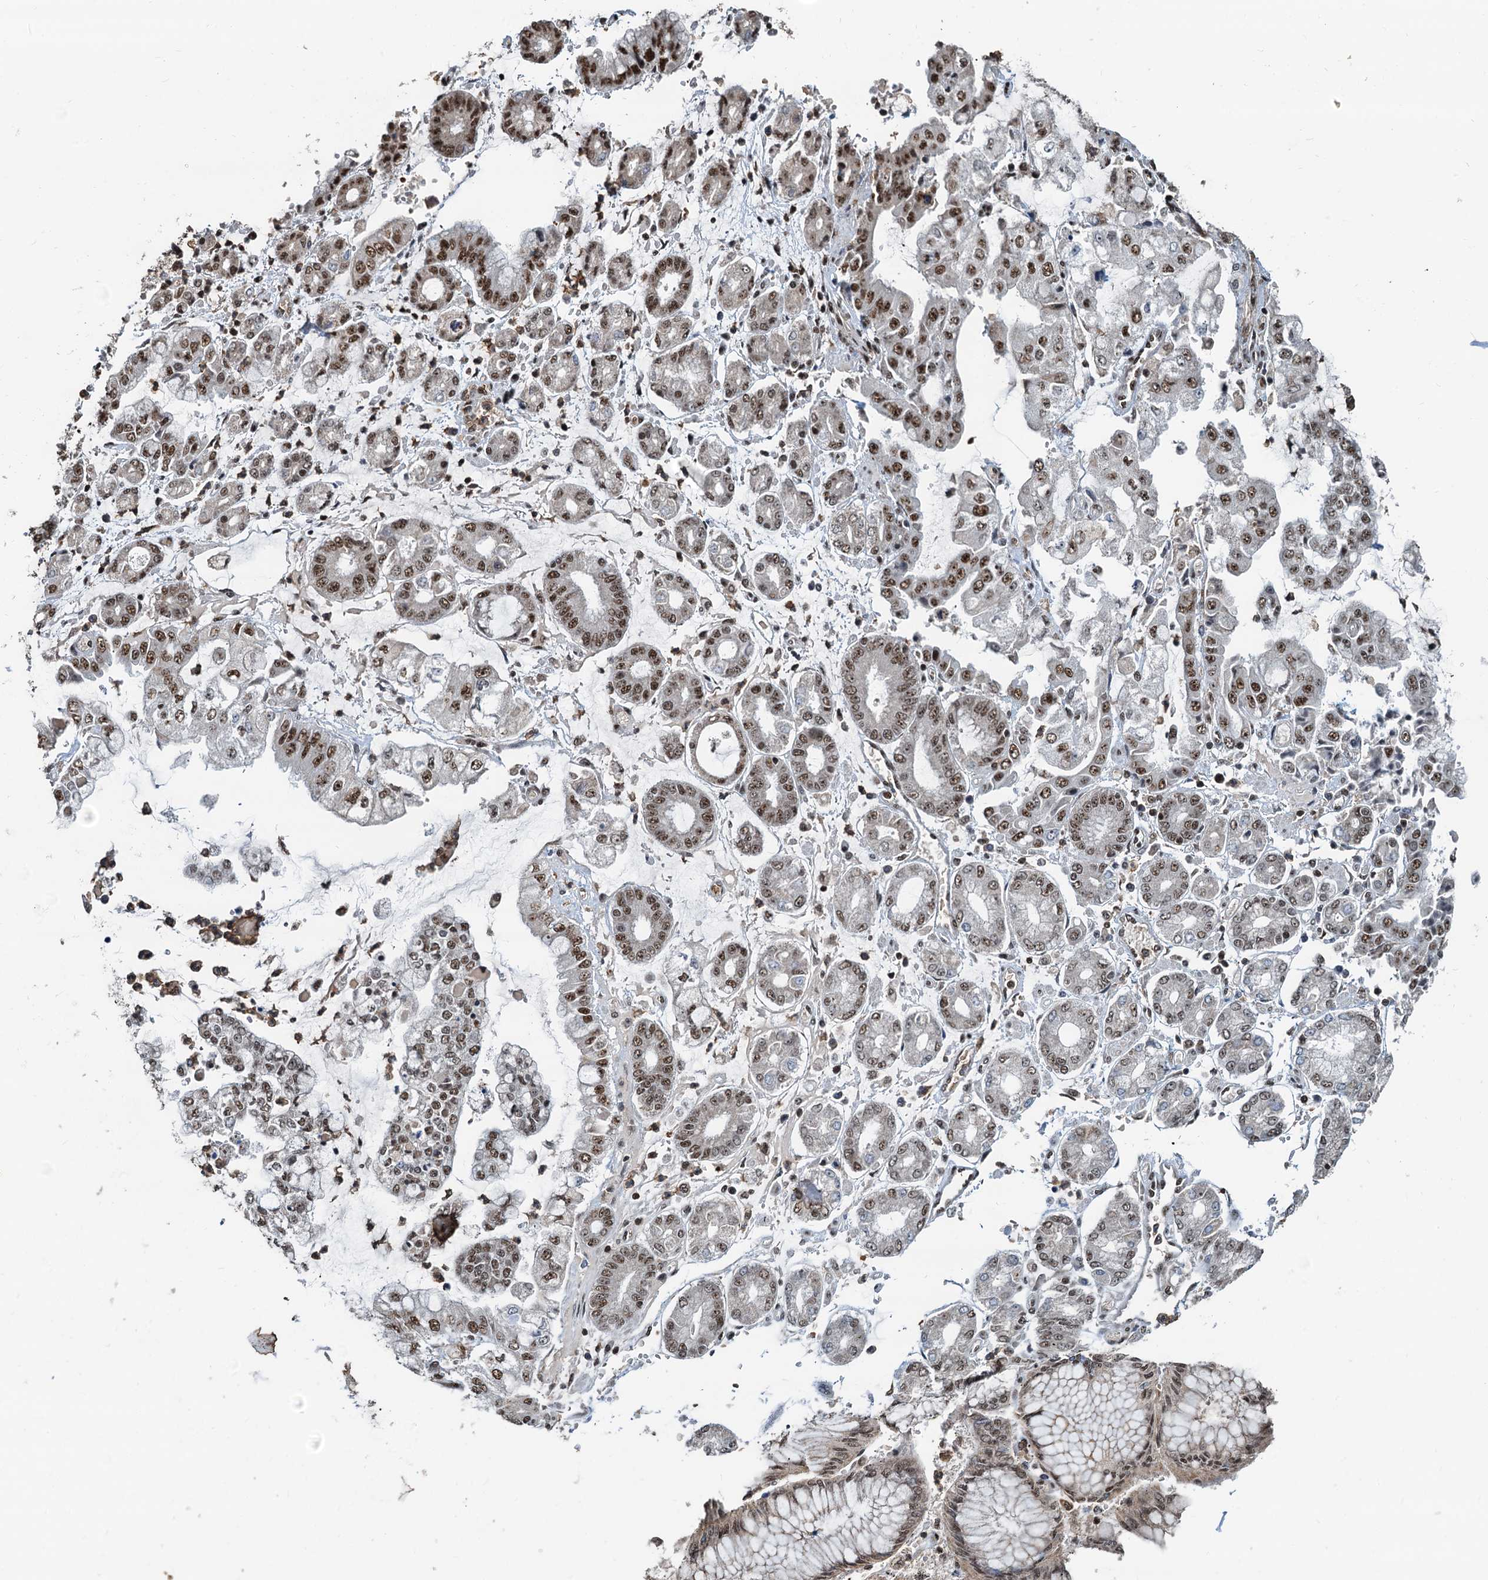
{"staining": {"intensity": "moderate", "quantity": ">75%", "location": "nuclear"}, "tissue": "stomach cancer", "cell_type": "Tumor cells", "image_type": "cancer", "snomed": [{"axis": "morphology", "description": "Adenocarcinoma, NOS"}, {"axis": "topography", "description": "Stomach"}], "caption": "Immunohistochemistry (IHC) histopathology image of human stomach adenocarcinoma stained for a protein (brown), which shows medium levels of moderate nuclear positivity in approximately >75% of tumor cells.", "gene": "RSRC2", "patient": {"sex": "male", "age": 76}}